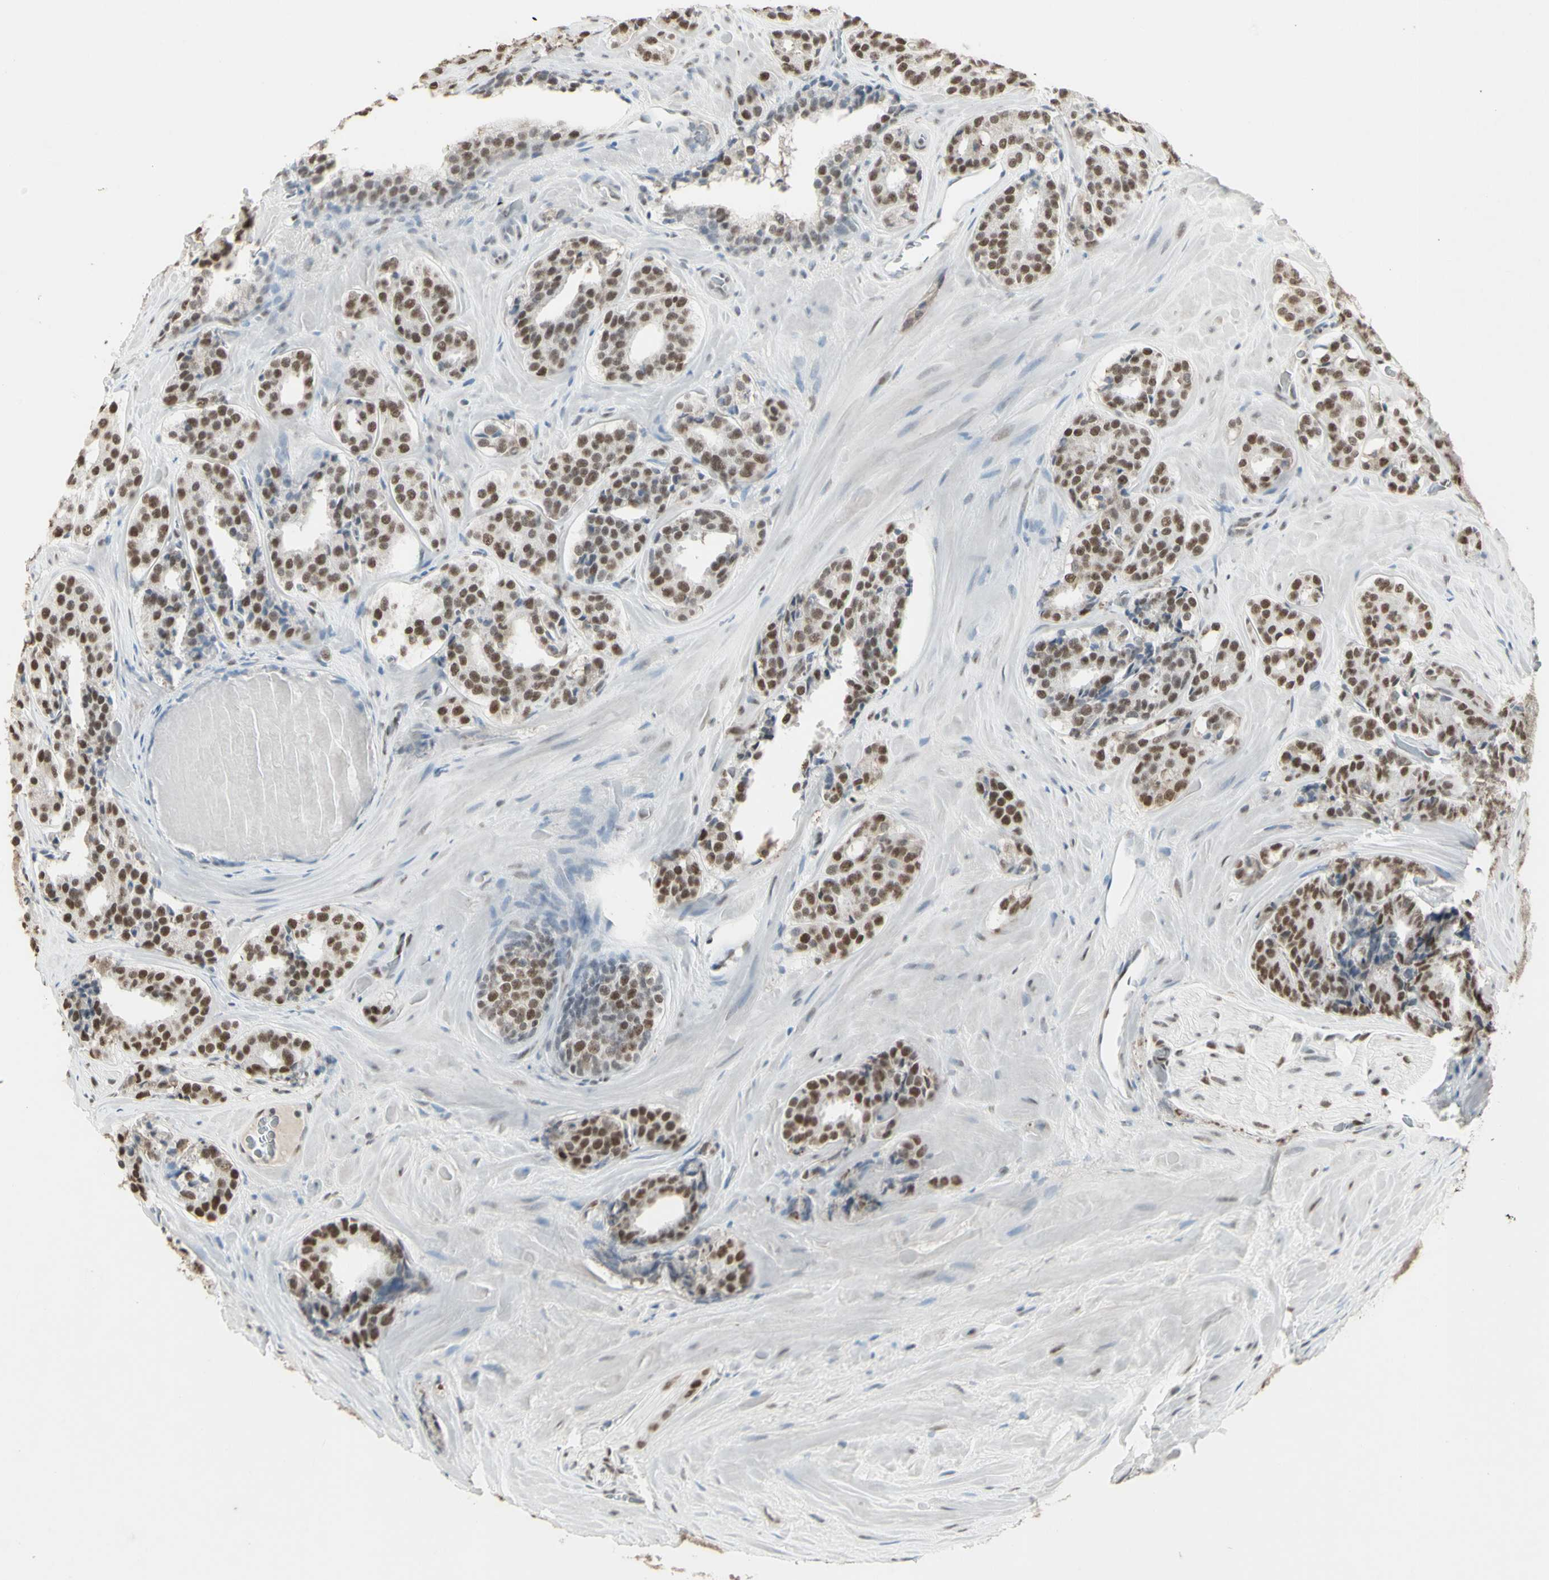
{"staining": {"intensity": "moderate", "quantity": ">75%", "location": "nuclear"}, "tissue": "prostate cancer", "cell_type": "Tumor cells", "image_type": "cancer", "snomed": [{"axis": "morphology", "description": "Adenocarcinoma, High grade"}, {"axis": "topography", "description": "Prostate"}], "caption": "Protein staining demonstrates moderate nuclear staining in approximately >75% of tumor cells in prostate cancer. (DAB (3,3'-diaminobenzidine) IHC with brightfield microscopy, high magnification).", "gene": "TRIM28", "patient": {"sex": "male", "age": 60}}